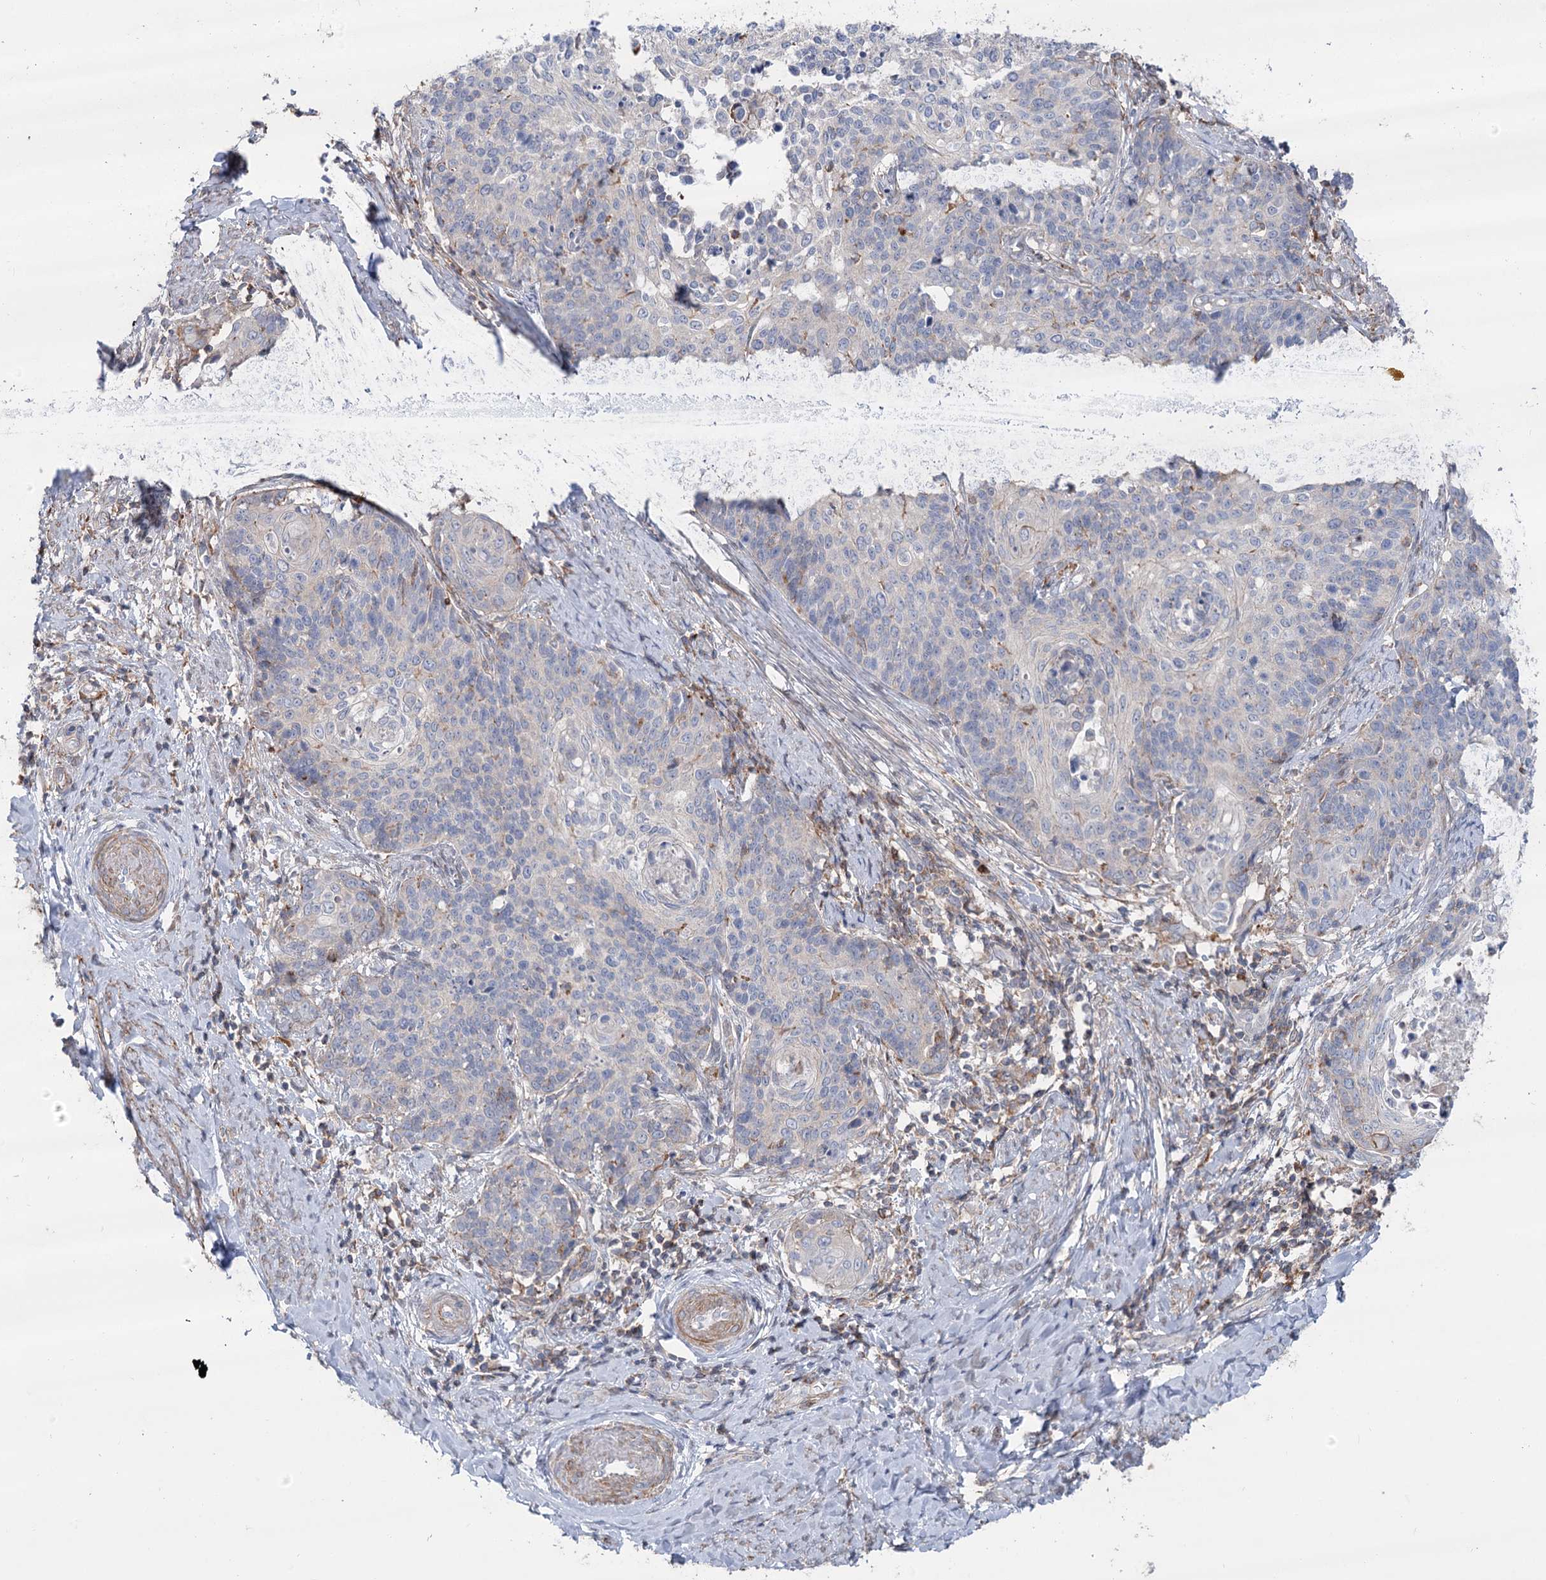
{"staining": {"intensity": "negative", "quantity": "none", "location": "none"}, "tissue": "cervical cancer", "cell_type": "Tumor cells", "image_type": "cancer", "snomed": [{"axis": "morphology", "description": "Squamous cell carcinoma, NOS"}, {"axis": "topography", "description": "Cervix"}], "caption": "IHC of human cervical squamous cell carcinoma demonstrates no positivity in tumor cells.", "gene": "LARP1B", "patient": {"sex": "female", "age": 39}}